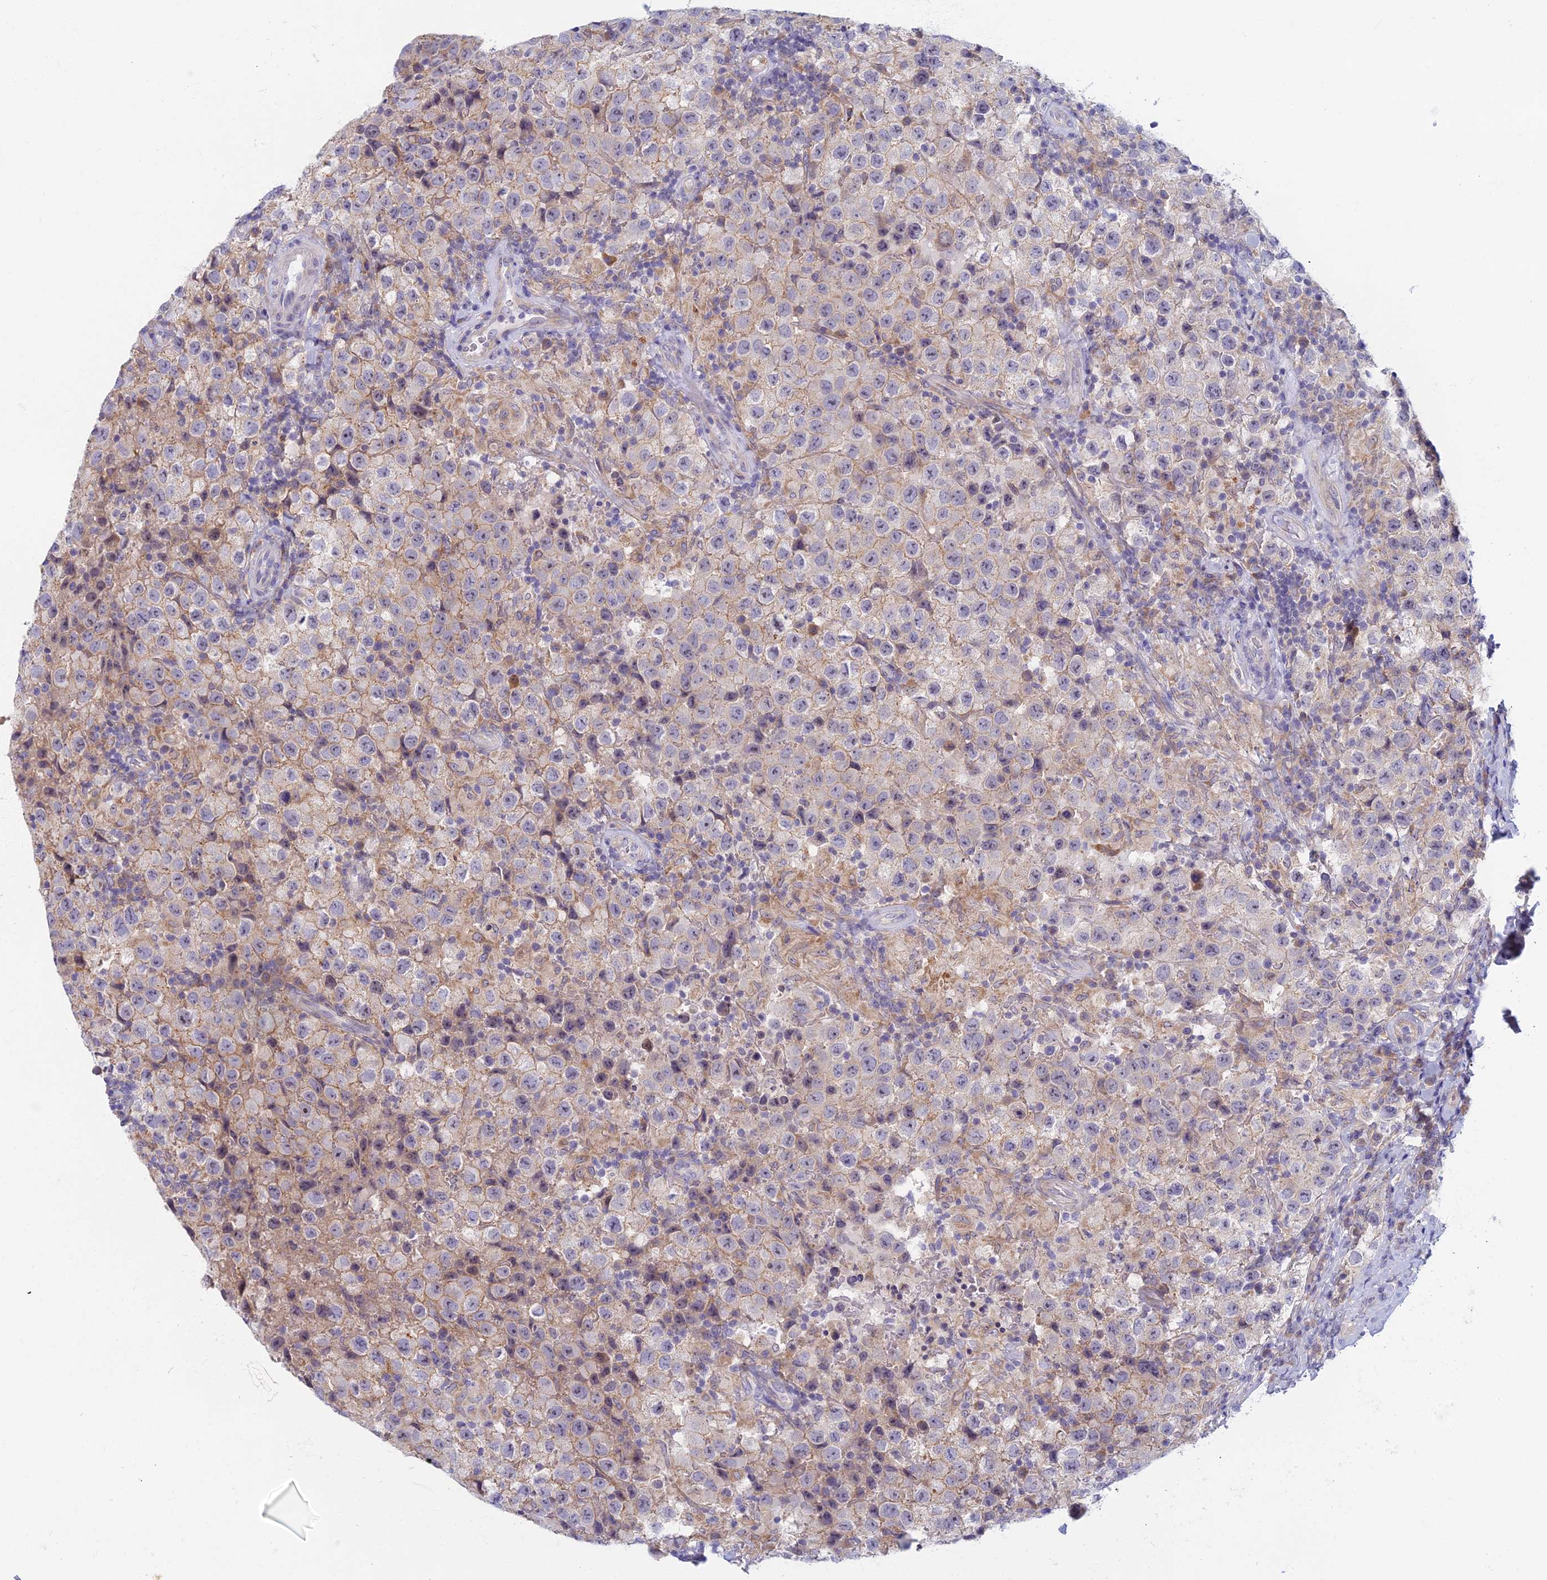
{"staining": {"intensity": "negative", "quantity": "none", "location": "none"}, "tissue": "testis cancer", "cell_type": "Tumor cells", "image_type": "cancer", "snomed": [{"axis": "morphology", "description": "Seminoma, NOS"}, {"axis": "morphology", "description": "Carcinoma, Embryonal, NOS"}, {"axis": "topography", "description": "Testis"}], "caption": "Immunohistochemistry of seminoma (testis) shows no staining in tumor cells.", "gene": "DDX51", "patient": {"sex": "male", "age": 41}}